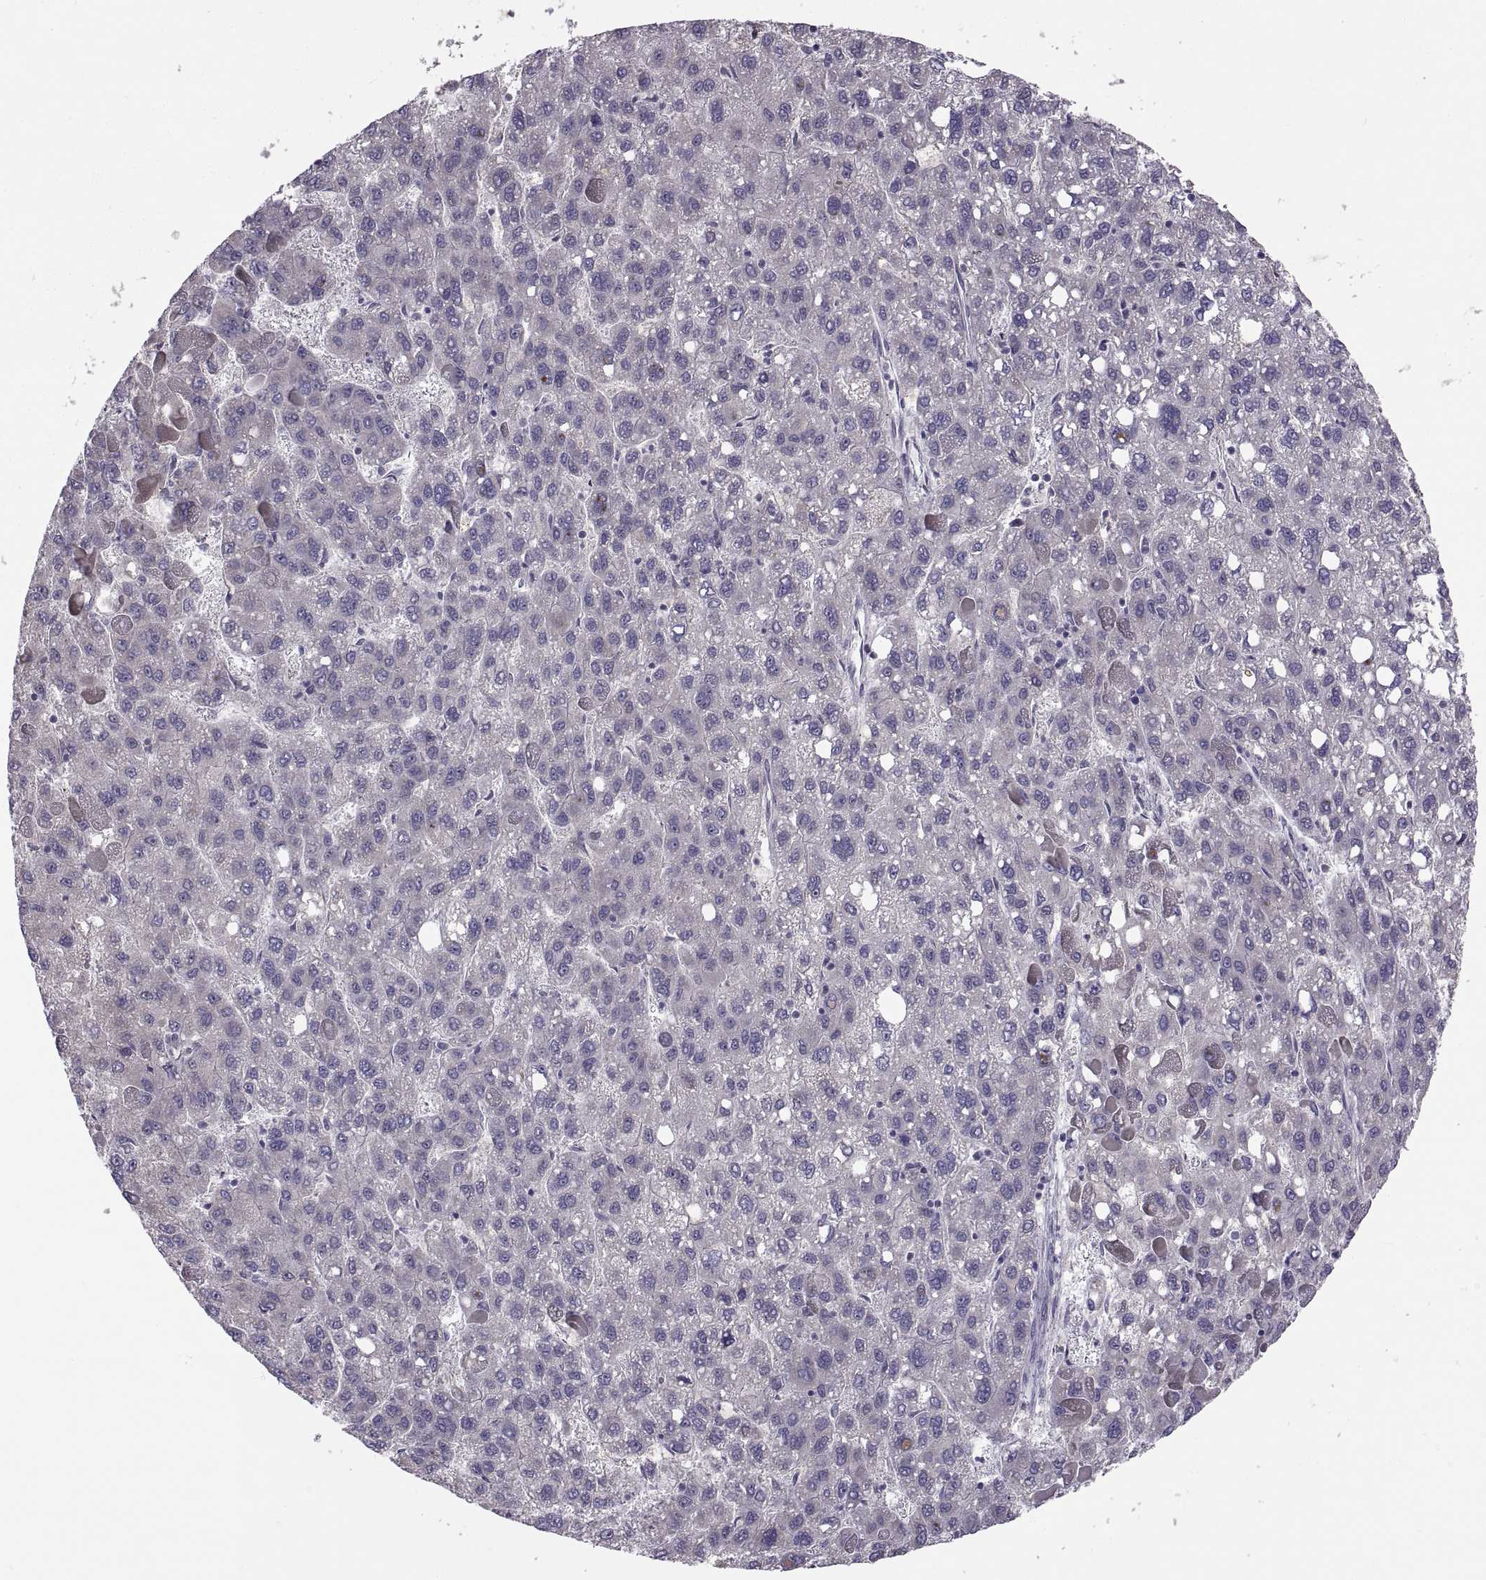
{"staining": {"intensity": "negative", "quantity": "none", "location": "none"}, "tissue": "liver cancer", "cell_type": "Tumor cells", "image_type": "cancer", "snomed": [{"axis": "morphology", "description": "Carcinoma, Hepatocellular, NOS"}, {"axis": "topography", "description": "Liver"}], "caption": "Immunohistochemistry histopathology image of neoplastic tissue: hepatocellular carcinoma (liver) stained with DAB (3,3'-diaminobenzidine) demonstrates no significant protein staining in tumor cells.", "gene": "ACSBG2", "patient": {"sex": "female", "age": 82}}